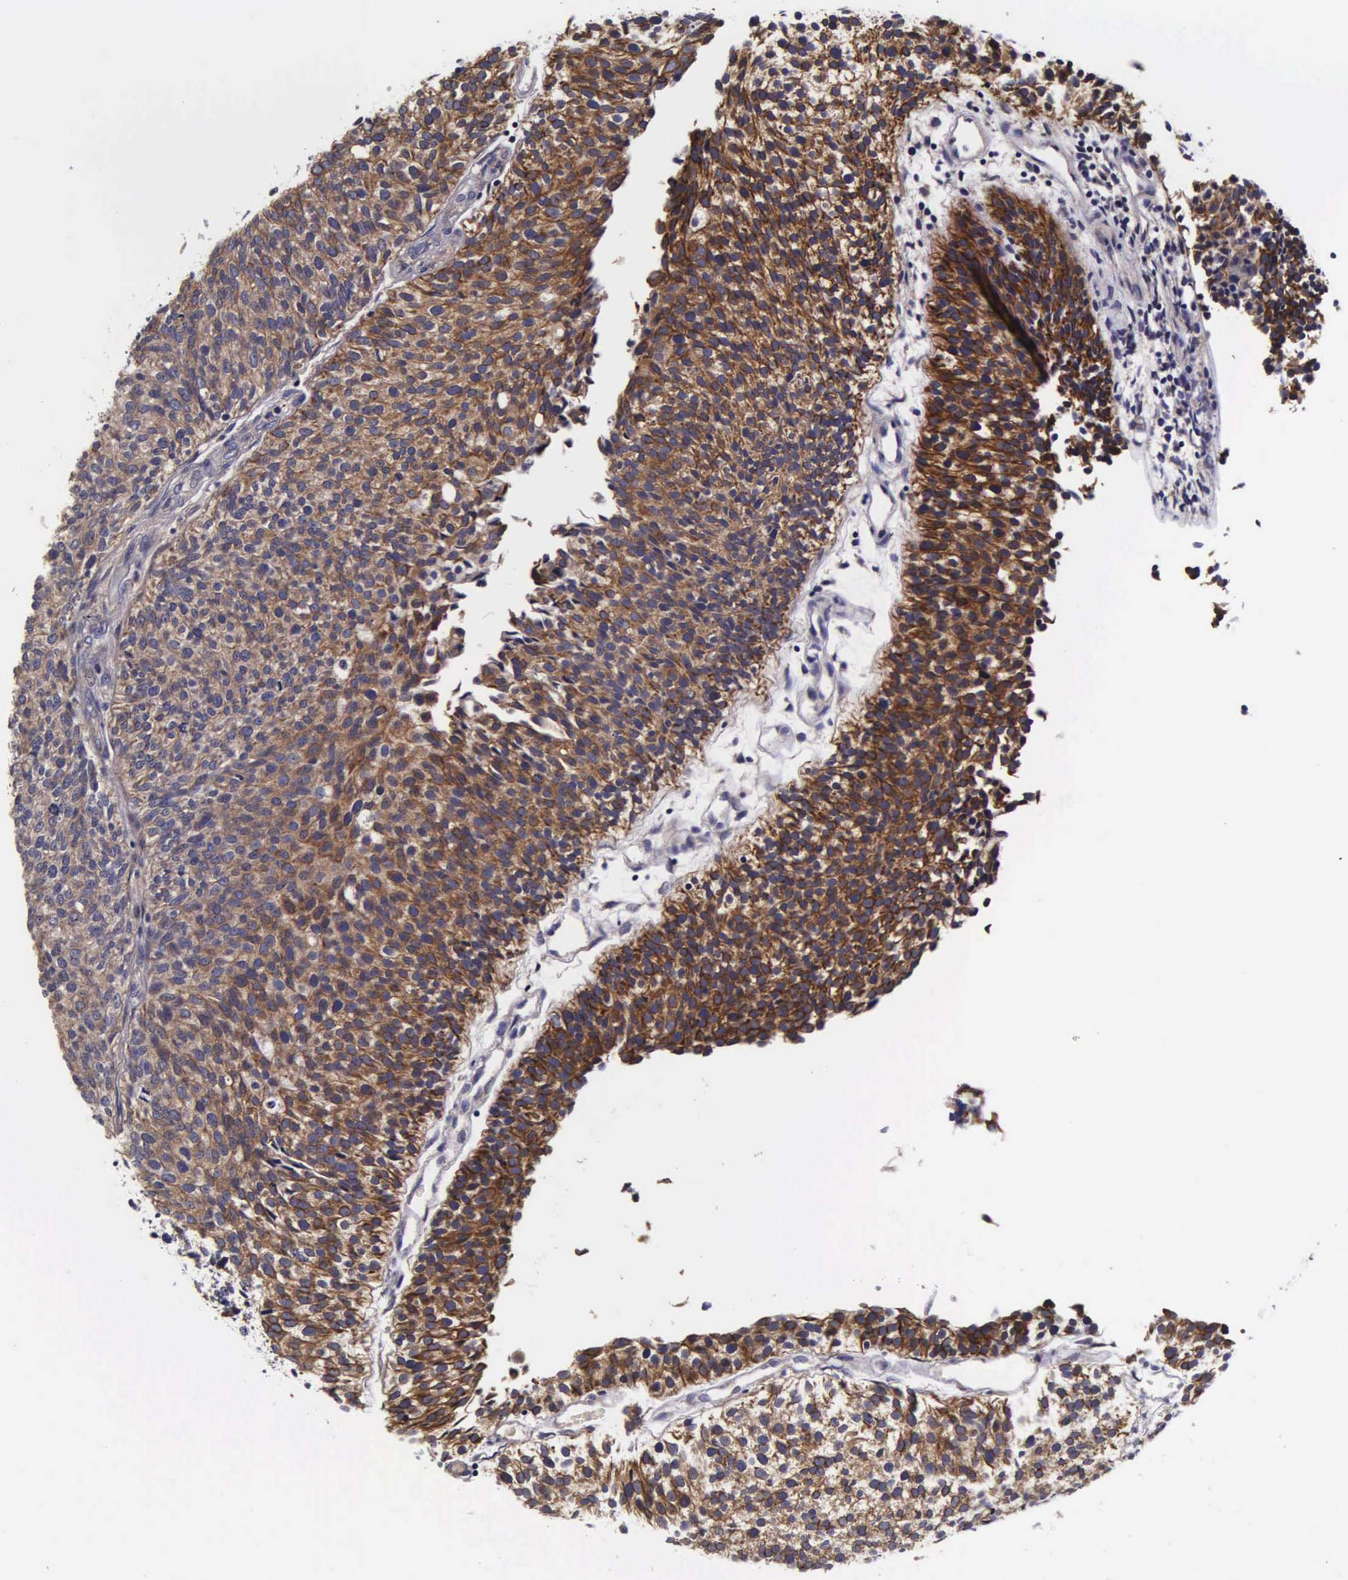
{"staining": {"intensity": "strong", "quantity": ">75%", "location": "cytoplasmic/membranous"}, "tissue": "urothelial cancer", "cell_type": "Tumor cells", "image_type": "cancer", "snomed": [{"axis": "morphology", "description": "Urothelial carcinoma, Low grade"}, {"axis": "topography", "description": "Urinary bladder"}], "caption": "Protein expression by immunohistochemistry shows strong cytoplasmic/membranous staining in approximately >75% of tumor cells in urothelial cancer.", "gene": "PSMA3", "patient": {"sex": "male", "age": 85}}